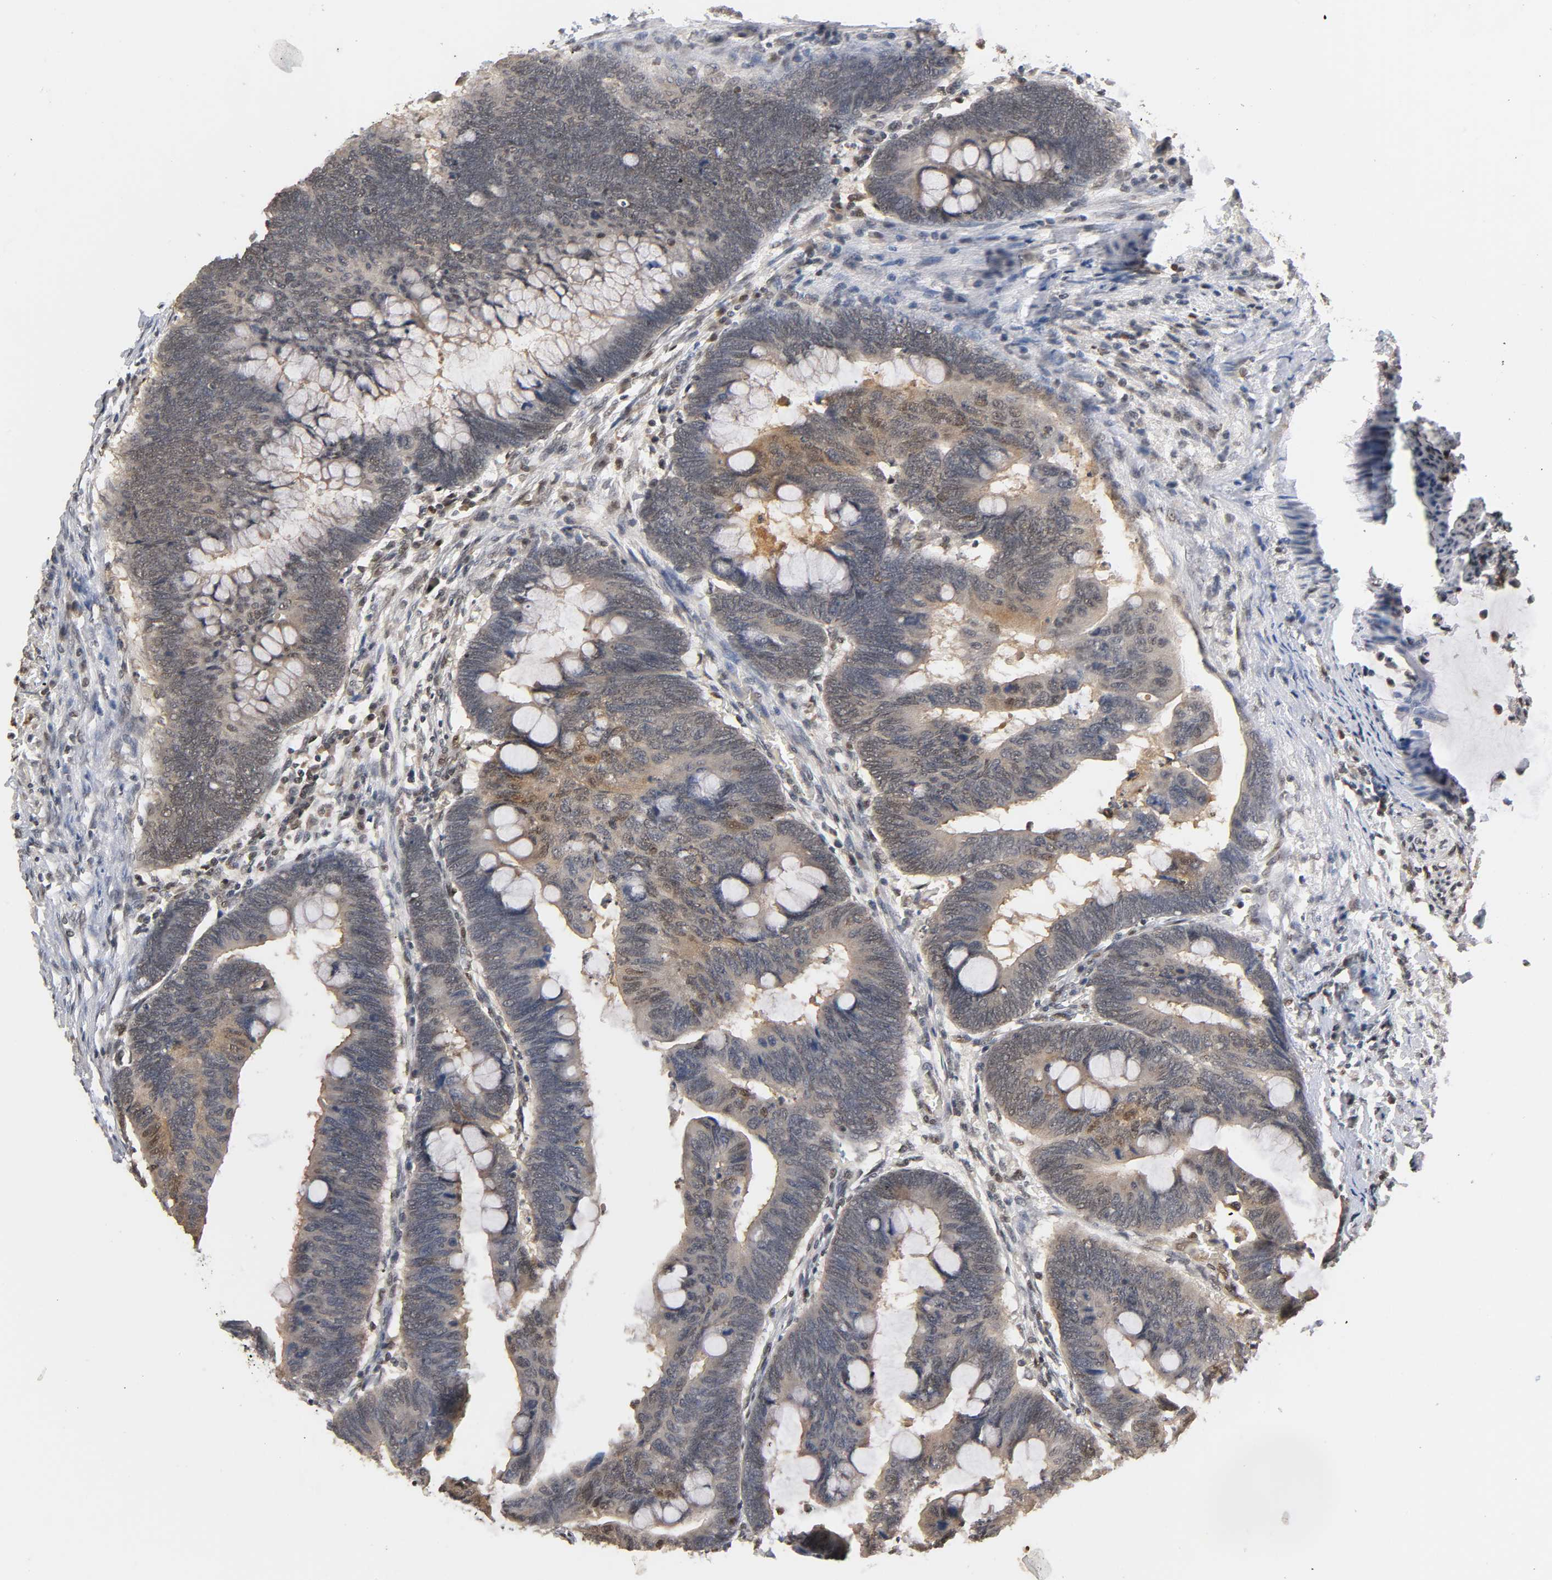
{"staining": {"intensity": "moderate", "quantity": "<25%", "location": "nuclear"}, "tissue": "colorectal cancer", "cell_type": "Tumor cells", "image_type": "cancer", "snomed": [{"axis": "morphology", "description": "Normal tissue, NOS"}, {"axis": "morphology", "description": "Adenocarcinoma, NOS"}, {"axis": "topography", "description": "Rectum"}, {"axis": "topography", "description": "Peripheral nerve tissue"}], "caption": "IHC (DAB (3,3'-diaminobenzidine)) staining of colorectal cancer (adenocarcinoma) exhibits moderate nuclear protein positivity in about <25% of tumor cells.", "gene": "UBC", "patient": {"sex": "male", "age": 92}}